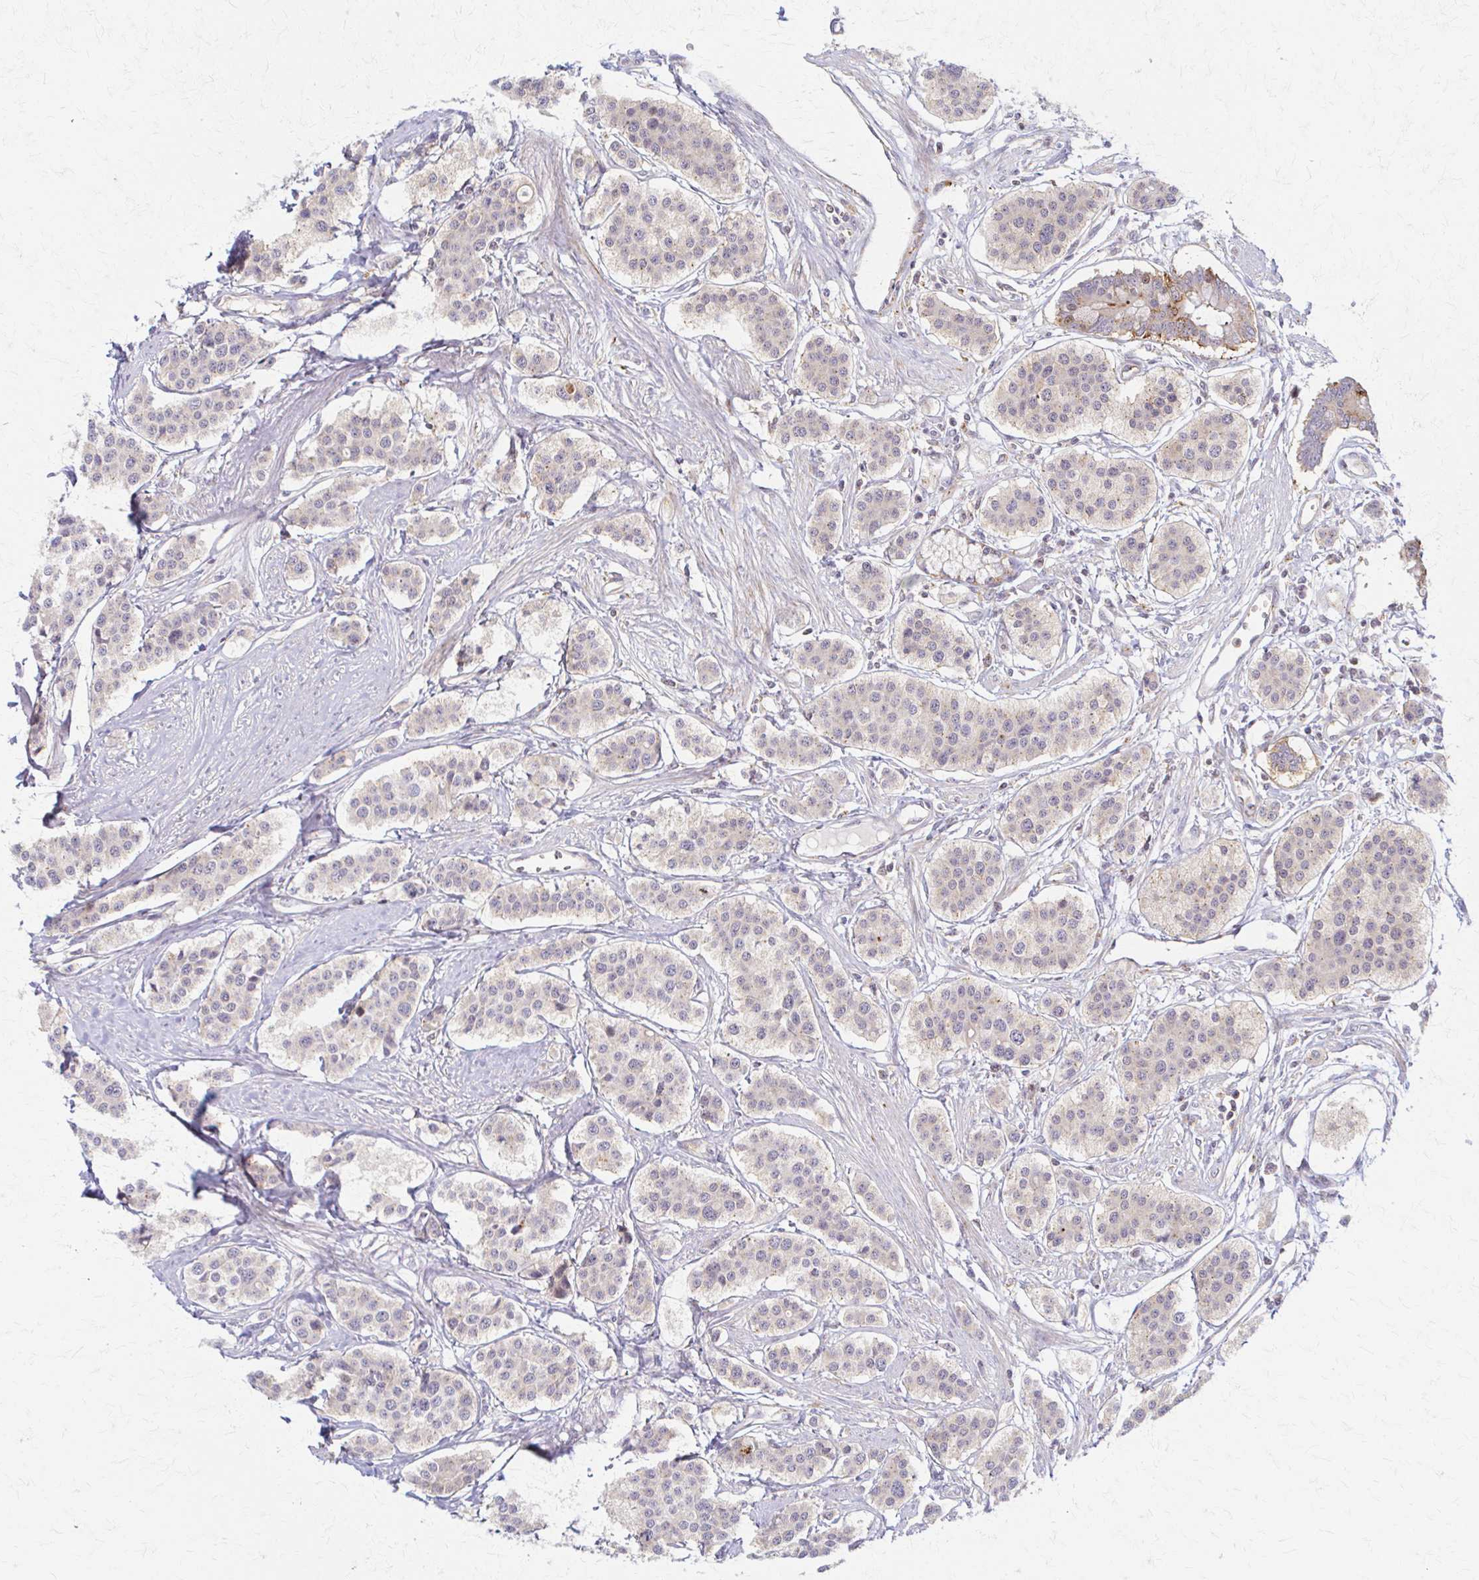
{"staining": {"intensity": "negative", "quantity": "none", "location": "none"}, "tissue": "carcinoid", "cell_type": "Tumor cells", "image_type": "cancer", "snomed": [{"axis": "morphology", "description": "Carcinoid, malignant, NOS"}, {"axis": "topography", "description": "Small intestine"}], "caption": "Tumor cells show no significant protein positivity in carcinoid (malignant). (Stains: DAB (3,3'-diaminobenzidine) immunohistochemistry with hematoxylin counter stain, Microscopy: brightfield microscopy at high magnification).", "gene": "ARHGAP35", "patient": {"sex": "male", "age": 60}}